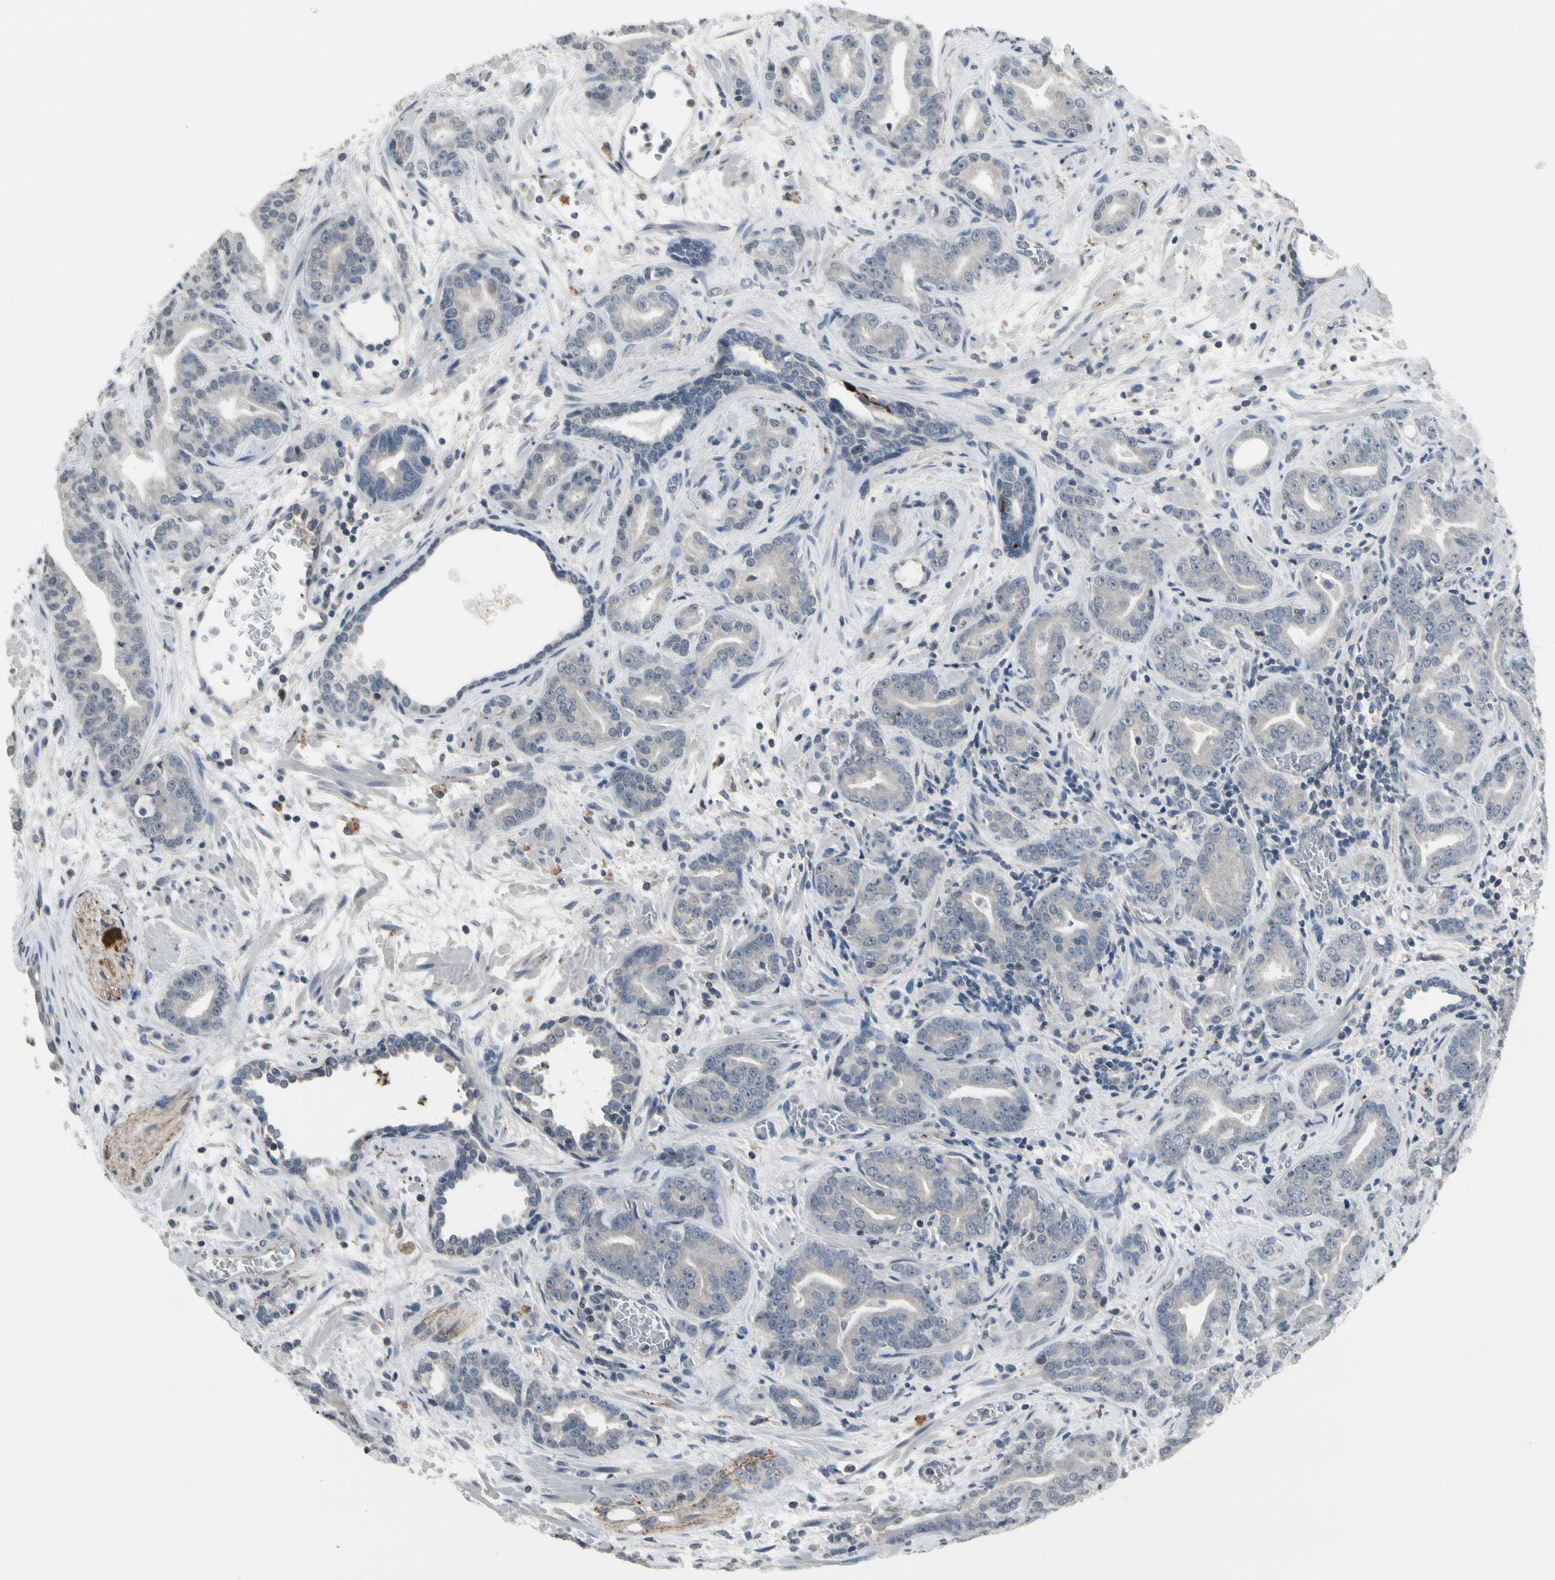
{"staining": {"intensity": "weak", "quantity": ">75%", "location": "cytoplasmic/membranous"}, "tissue": "prostate cancer", "cell_type": "Tumor cells", "image_type": "cancer", "snomed": [{"axis": "morphology", "description": "Adenocarcinoma, Low grade"}, {"axis": "topography", "description": "Prostate"}], "caption": "The immunohistochemical stain labels weak cytoplasmic/membranous staining in tumor cells of prostate adenocarcinoma (low-grade) tissue. Nuclei are stained in blue.", "gene": "SV2A", "patient": {"sex": "male", "age": 63}}